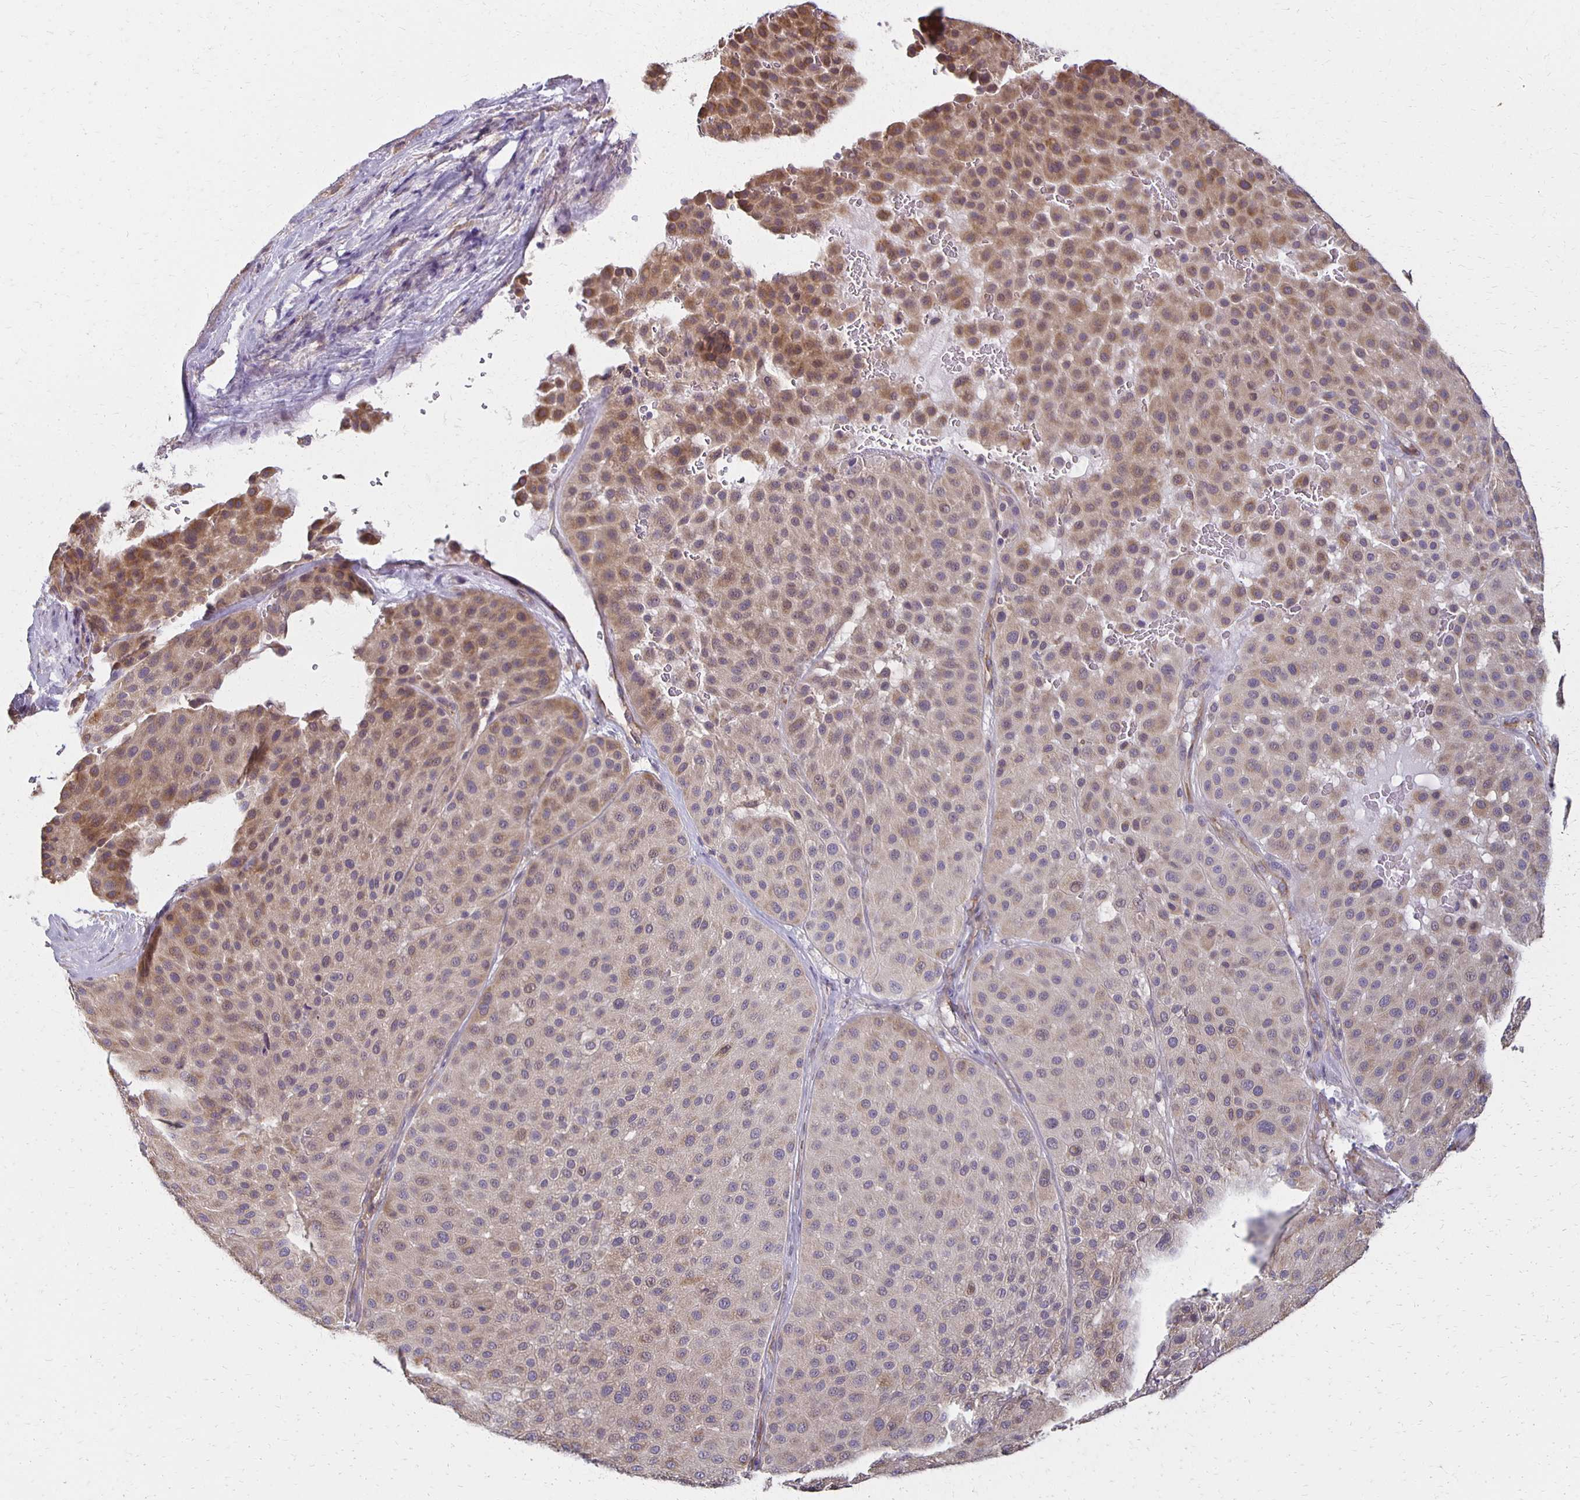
{"staining": {"intensity": "moderate", "quantity": ">75%", "location": "cytoplasmic/membranous"}, "tissue": "melanoma", "cell_type": "Tumor cells", "image_type": "cancer", "snomed": [{"axis": "morphology", "description": "Malignant melanoma, Metastatic site"}, {"axis": "topography", "description": "Smooth muscle"}], "caption": "Immunohistochemistry micrograph of human melanoma stained for a protein (brown), which displays medium levels of moderate cytoplasmic/membranous expression in about >75% of tumor cells.", "gene": "GPX4", "patient": {"sex": "male", "age": 41}}